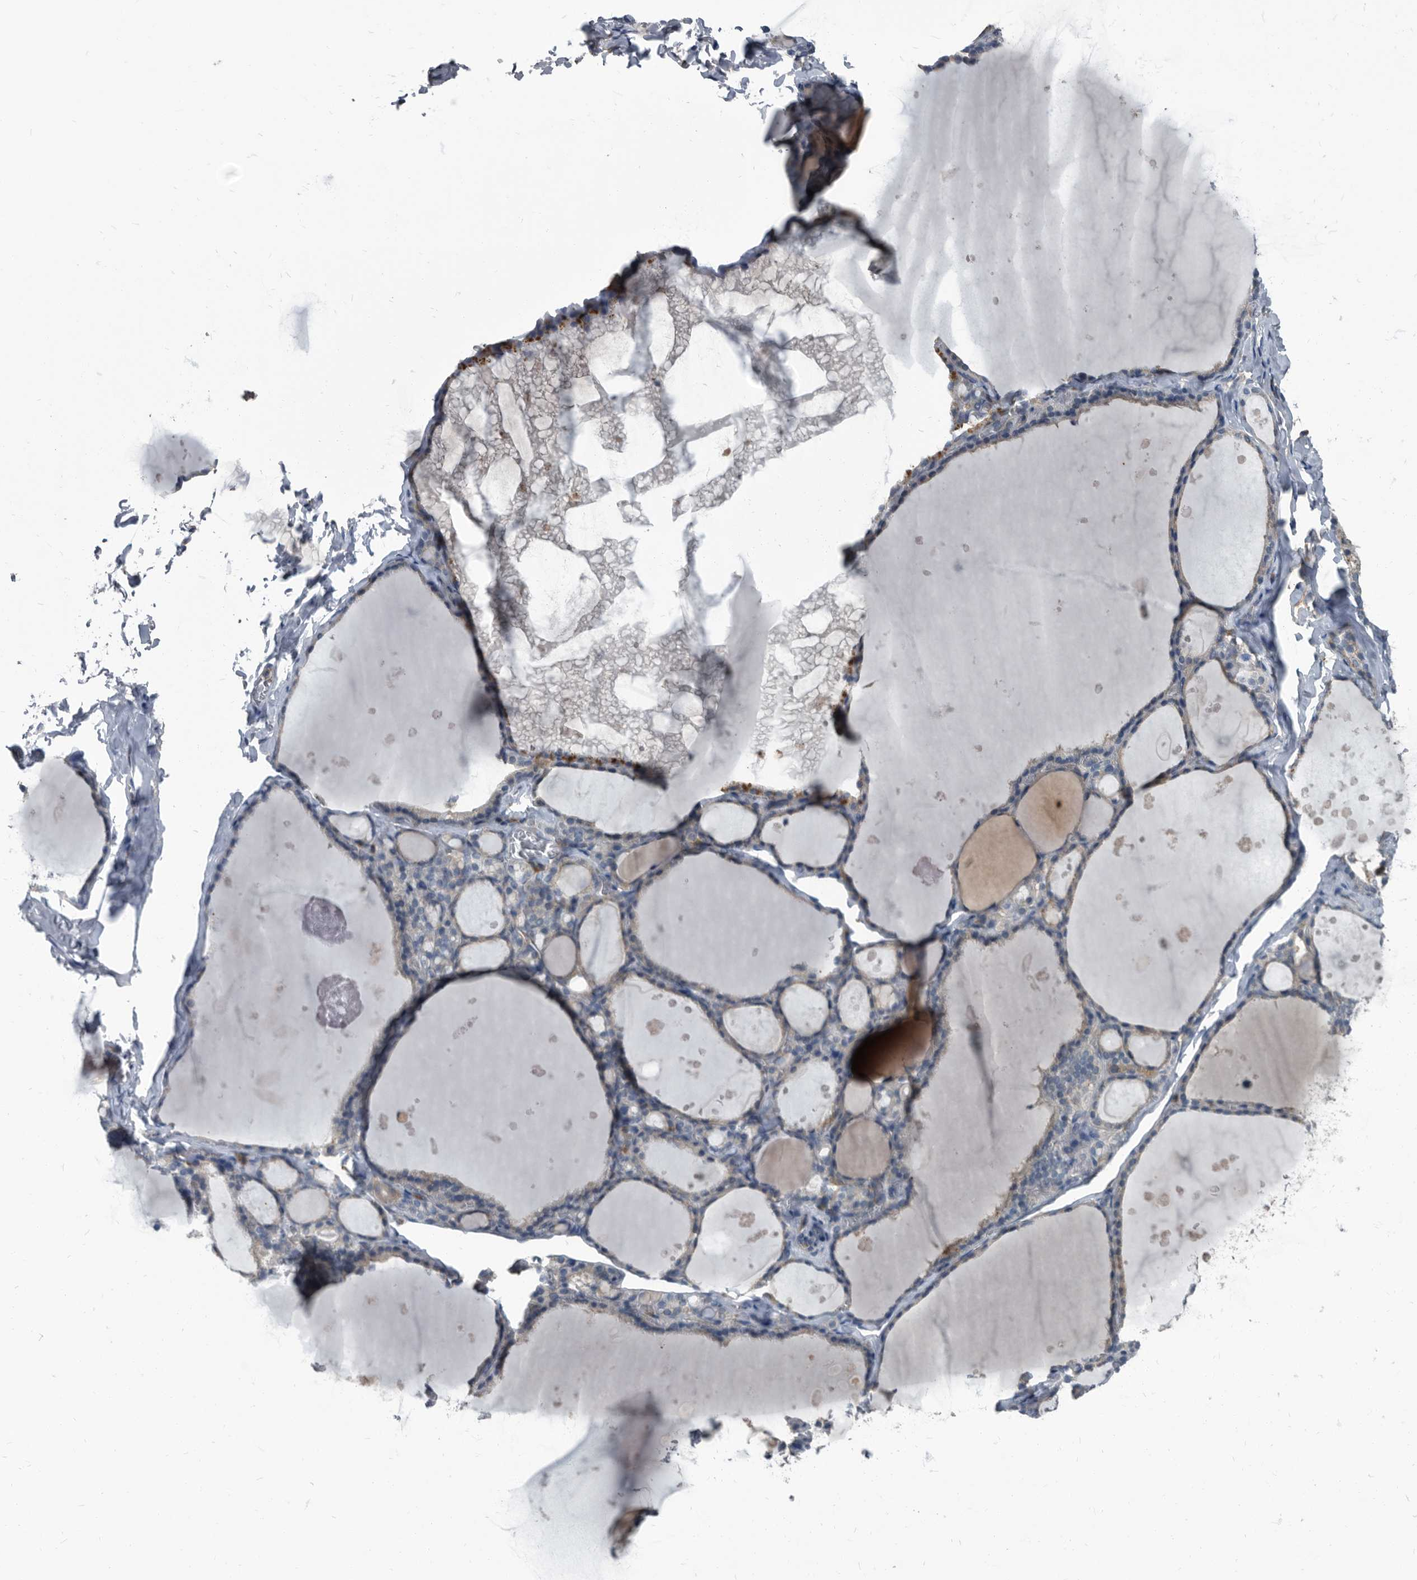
{"staining": {"intensity": "negative", "quantity": "none", "location": "none"}, "tissue": "thyroid gland", "cell_type": "Glandular cells", "image_type": "normal", "snomed": [{"axis": "morphology", "description": "Normal tissue, NOS"}, {"axis": "topography", "description": "Thyroid gland"}], "caption": "Immunohistochemical staining of benign human thyroid gland demonstrates no significant staining in glandular cells. (DAB immunohistochemistry (IHC) with hematoxylin counter stain).", "gene": "CDV3", "patient": {"sex": "male", "age": 56}}